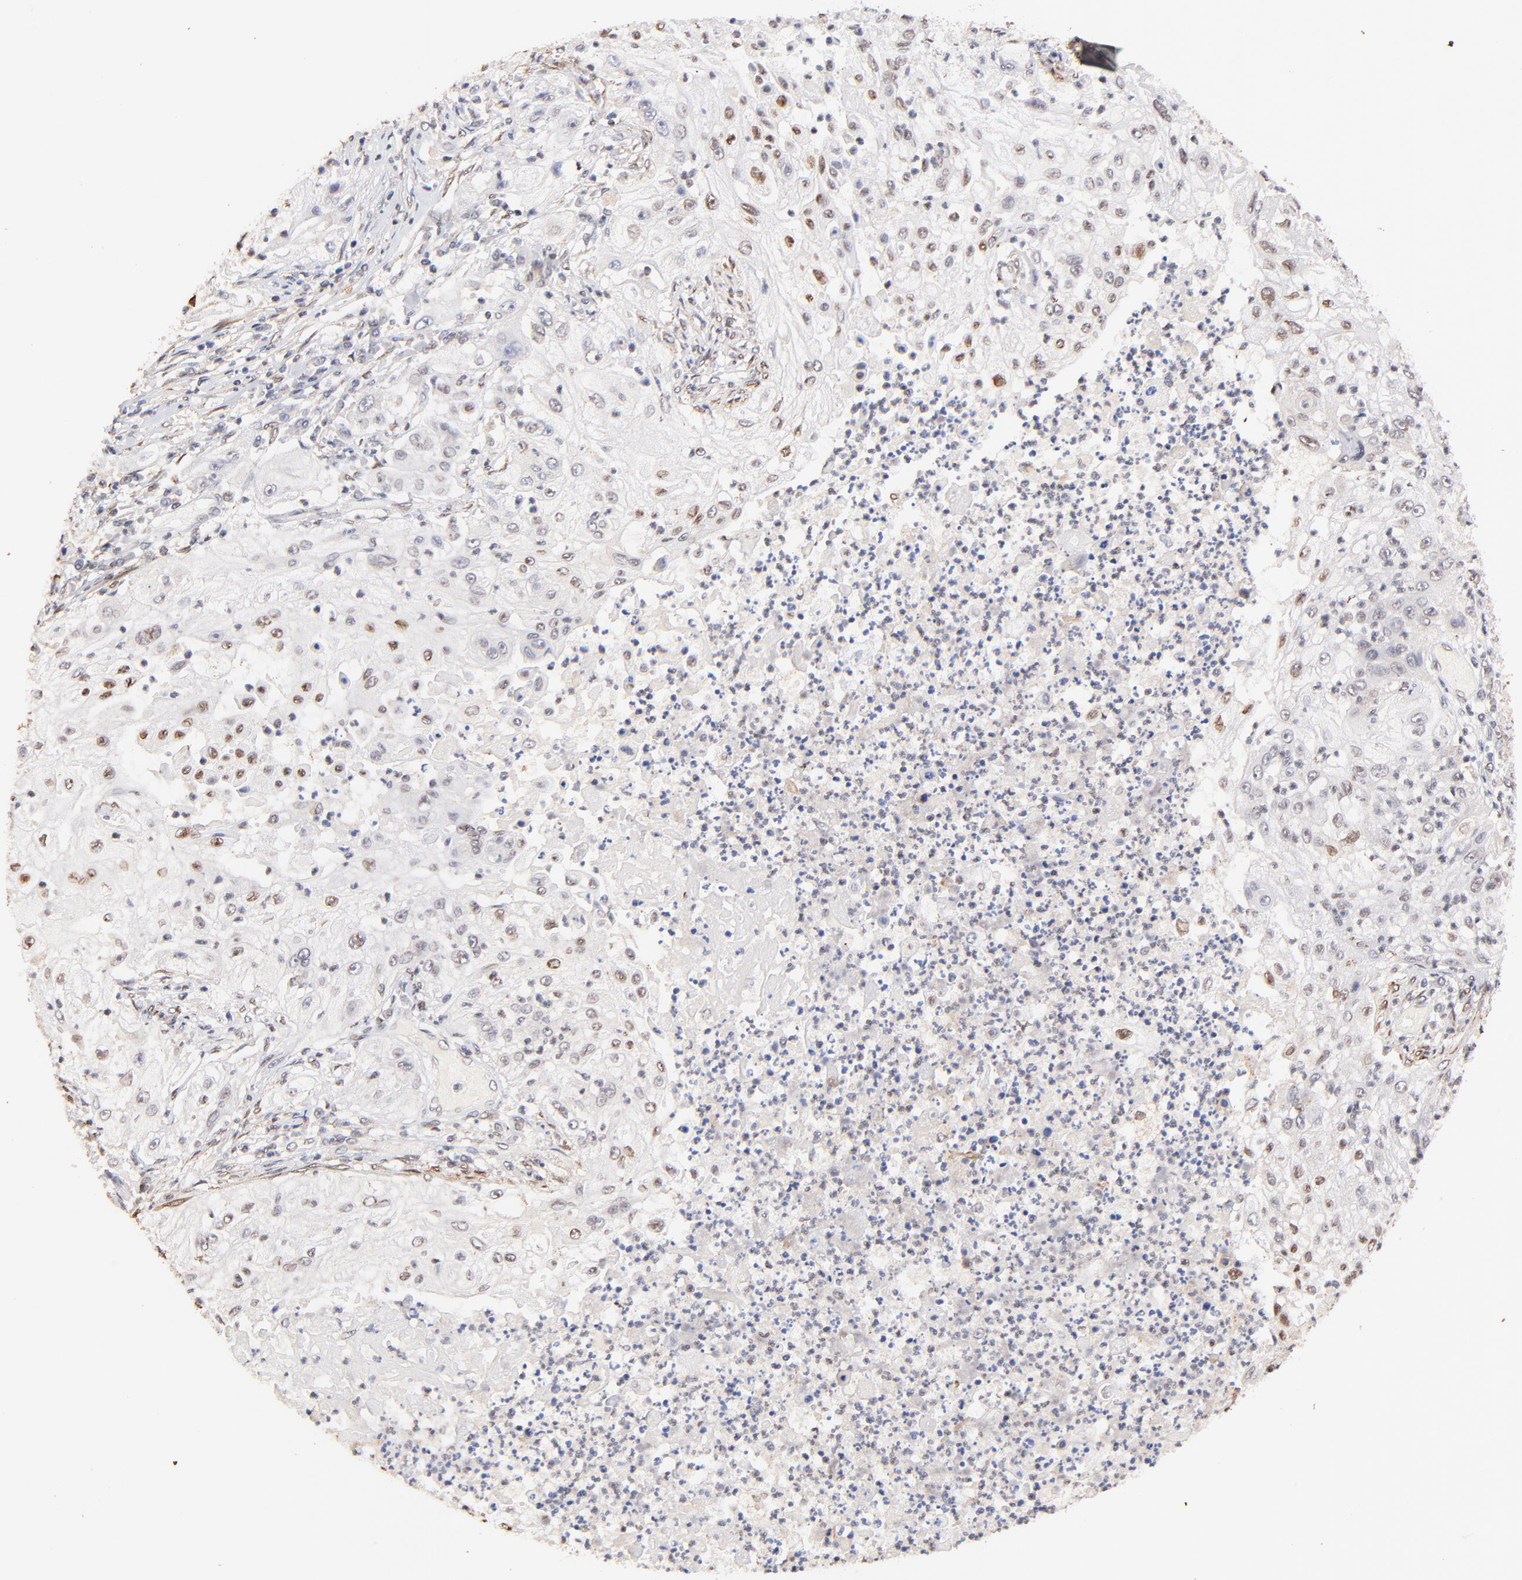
{"staining": {"intensity": "weak", "quantity": "<25%", "location": "cytoplasmic/membranous,nuclear"}, "tissue": "lung cancer", "cell_type": "Tumor cells", "image_type": "cancer", "snomed": [{"axis": "morphology", "description": "Inflammation, NOS"}, {"axis": "morphology", "description": "Squamous cell carcinoma, NOS"}, {"axis": "topography", "description": "Lymph node"}, {"axis": "topography", "description": "Soft tissue"}, {"axis": "topography", "description": "Lung"}], "caption": "Immunohistochemistry (IHC) of lung cancer (squamous cell carcinoma) shows no staining in tumor cells. (IHC, brightfield microscopy, high magnification).", "gene": "ZFP92", "patient": {"sex": "male", "age": 66}}